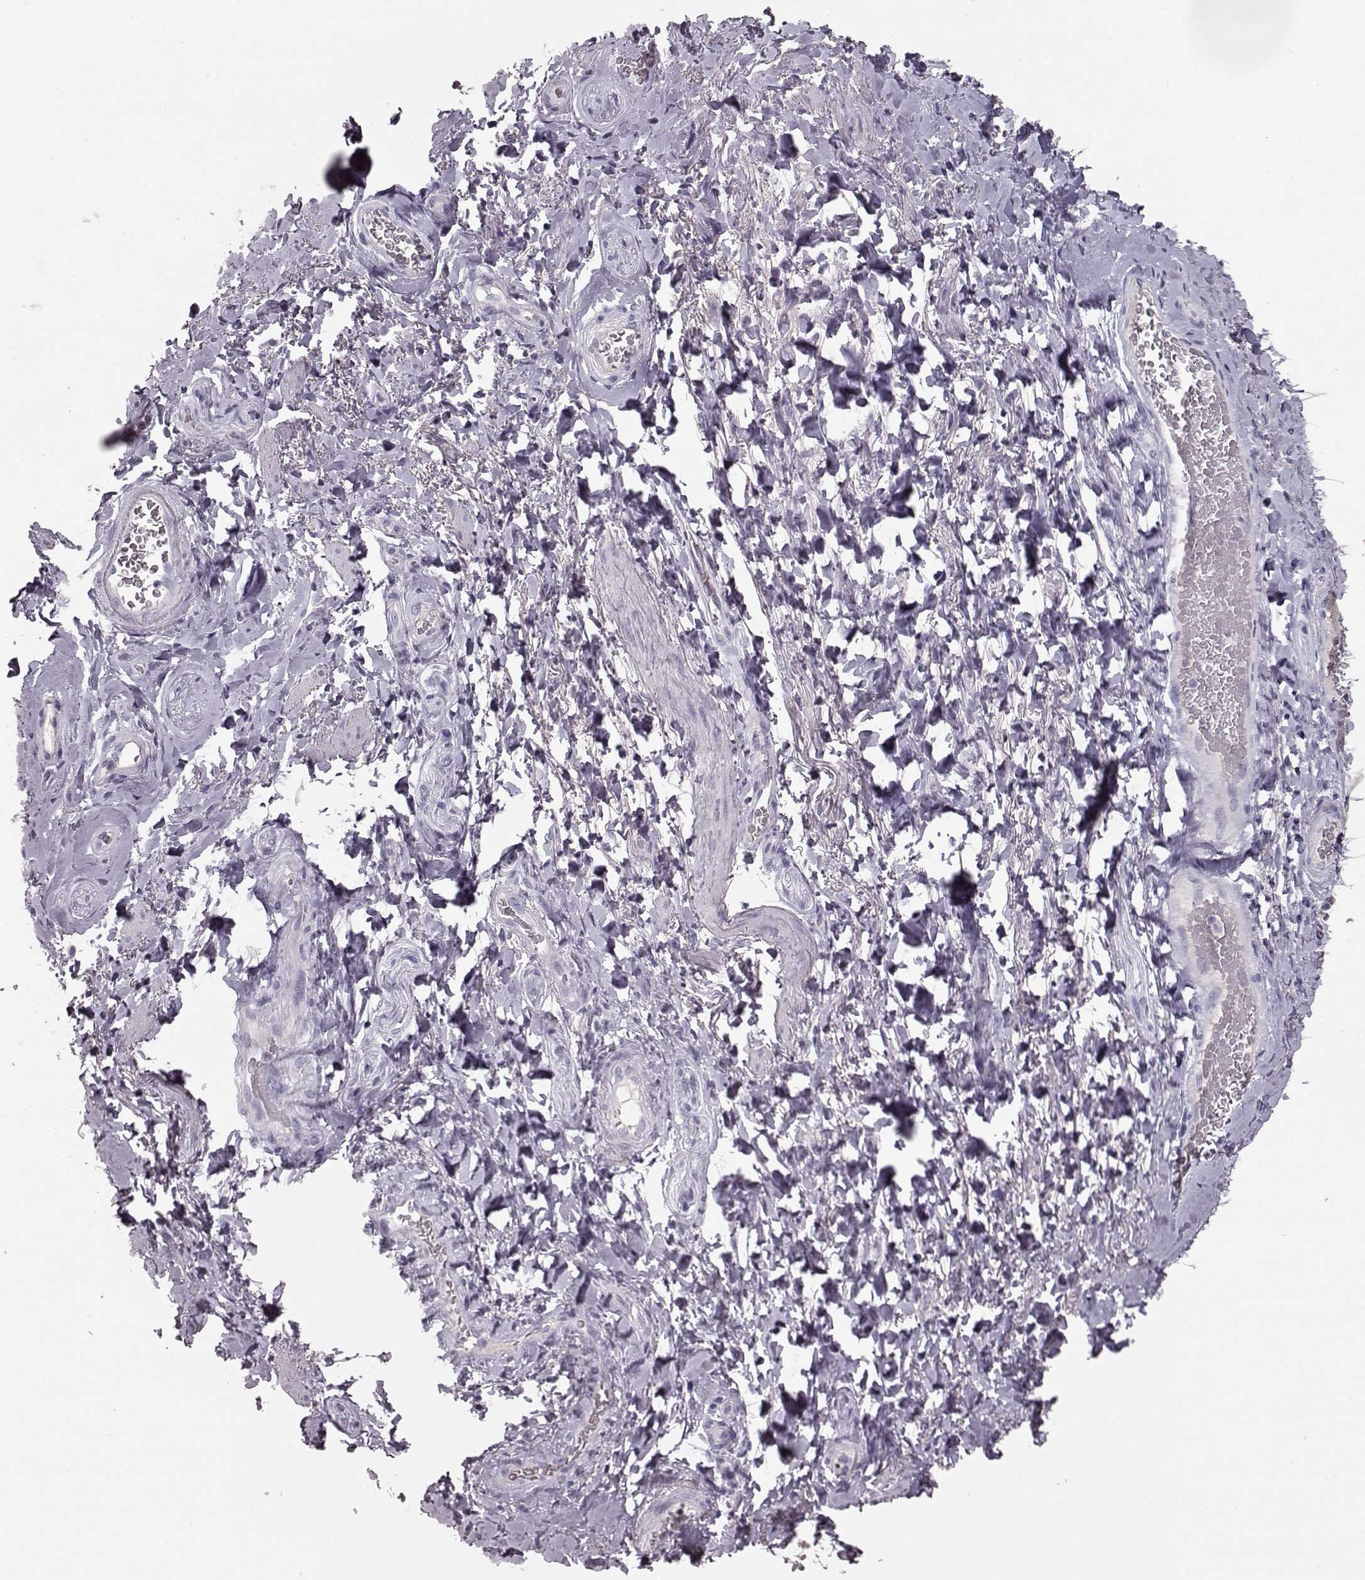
{"staining": {"intensity": "negative", "quantity": "none", "location": "none"}, "tissue": "adipose tissue", "cell_type": "Adipocytes", "image_type": "normal", "snomed": [{"axis": "morphology", "description": "Normal tissue, NOS"}, {"axis": "topography", "description": "Anal"}, {"axis": "topography", "description": "Peripheral nerve tissue"}], "caption": "IHC image of unremarkable adipose tissue: human adipose tissue stained with DAB (3,3'-diaminobenzidine) reveals no significant protein positivity in adipocytes. (Stains: DAB immunohistochemistry (IHC) with hematoxylin counter stain, Microscopy: brightfield microscopy at high magnification).", "gene": "CCL19", "patient": {"sex": "male", "age": 53}}